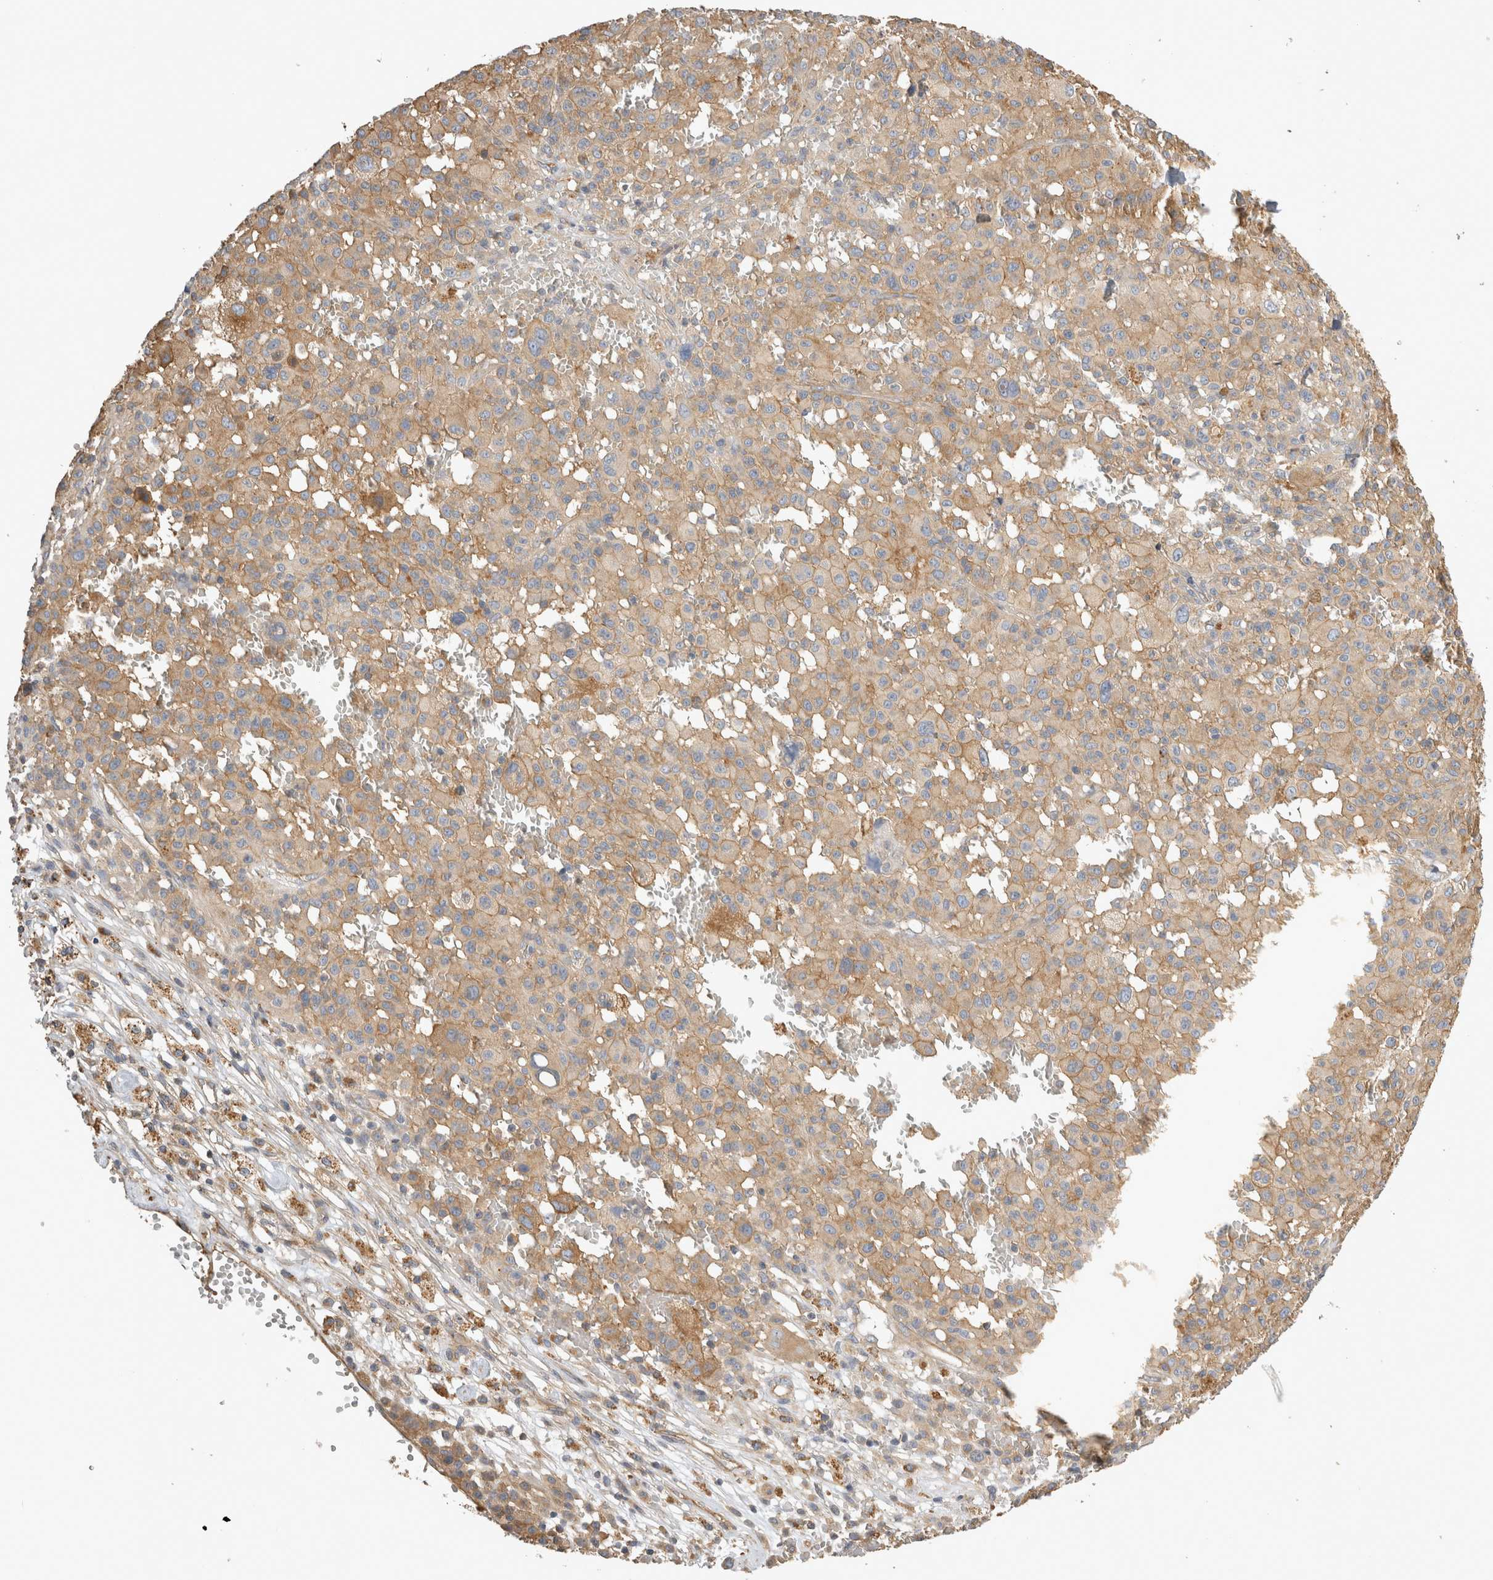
{"staining": {"intensity": "moderate", "quantity": ">75%", "location": "cytoplasmic/membranous"}, "tissue": "melanoma", "cell_type": "Tumor cells", "image_type": "cancer", "snomed": [{"axis": "morphology", "description": "Malignant melanoma, Metastatic site"}, {"axis": "topography", "description": "Skin"}], "caption": "High-magnification brightfield microscopy of malignant melanoma (metastatic site) stained with DAB (brown) and counterstained with hematoxylin (blue). tumor cells exhibit moderate cytoplasmic/membranous positivity is identified in about>75% of cells.", "gene": "CHMP6", "patient": {"sex": "female", "age": 74}}